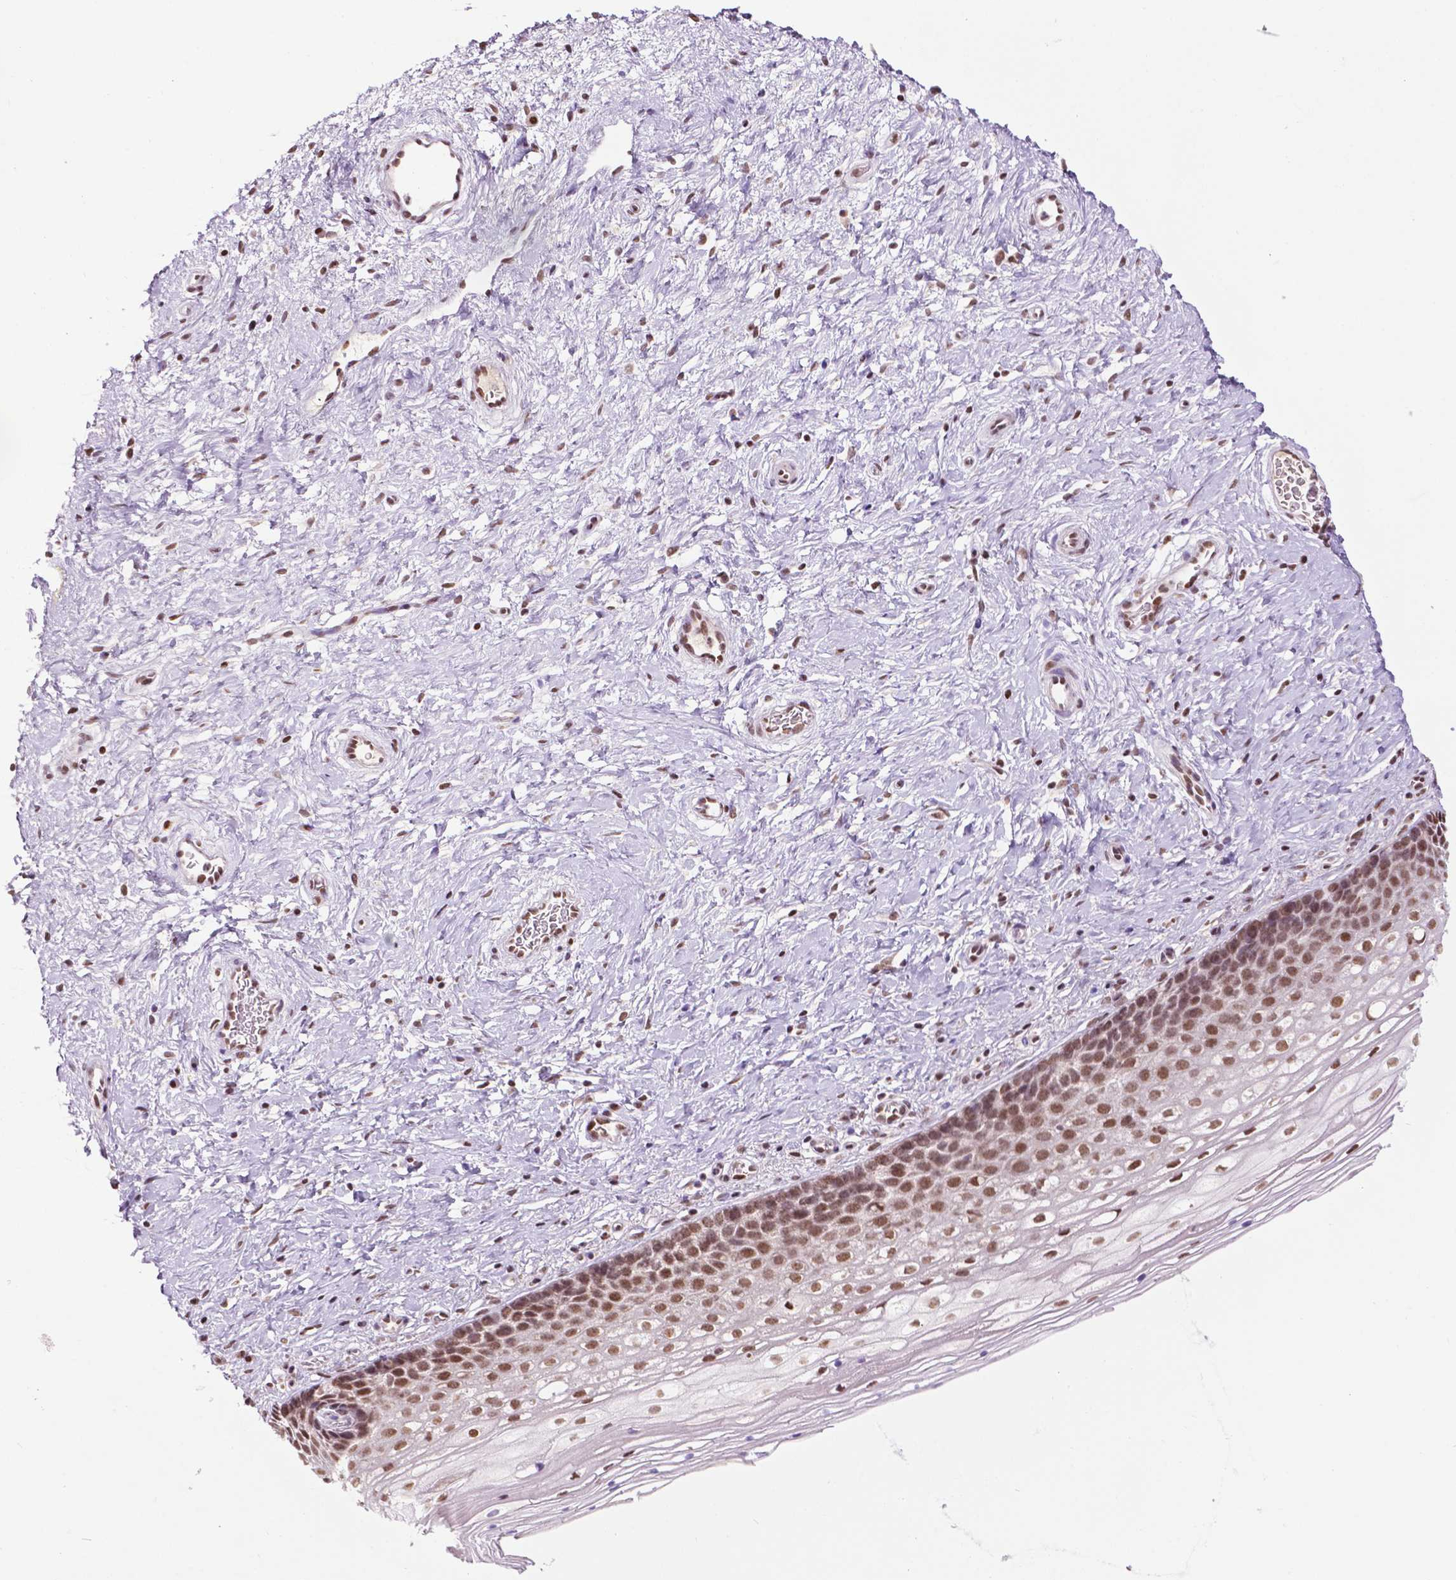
{"staining": {"intensity": "moderate", "quantity": ">75%", "location": "nuclear"}, "tissue": "cervix", "cell_type": "Glandular cells", "image_type": "normal", "snomed": [{"axis": "morphology", "description": "Normal tissue, NOS"}, {"axis": "topography", "description": "Cervix"}], "caption": "This photomicrograph reveals benign cervix stained with IHC to label a protein in brown. The nuclear of glandular cells show moderate positivity for the protein. Nuclei are counter-stained blue.", "gene": "COL23A1", "patient": {"sex": "female", "age": 34}}